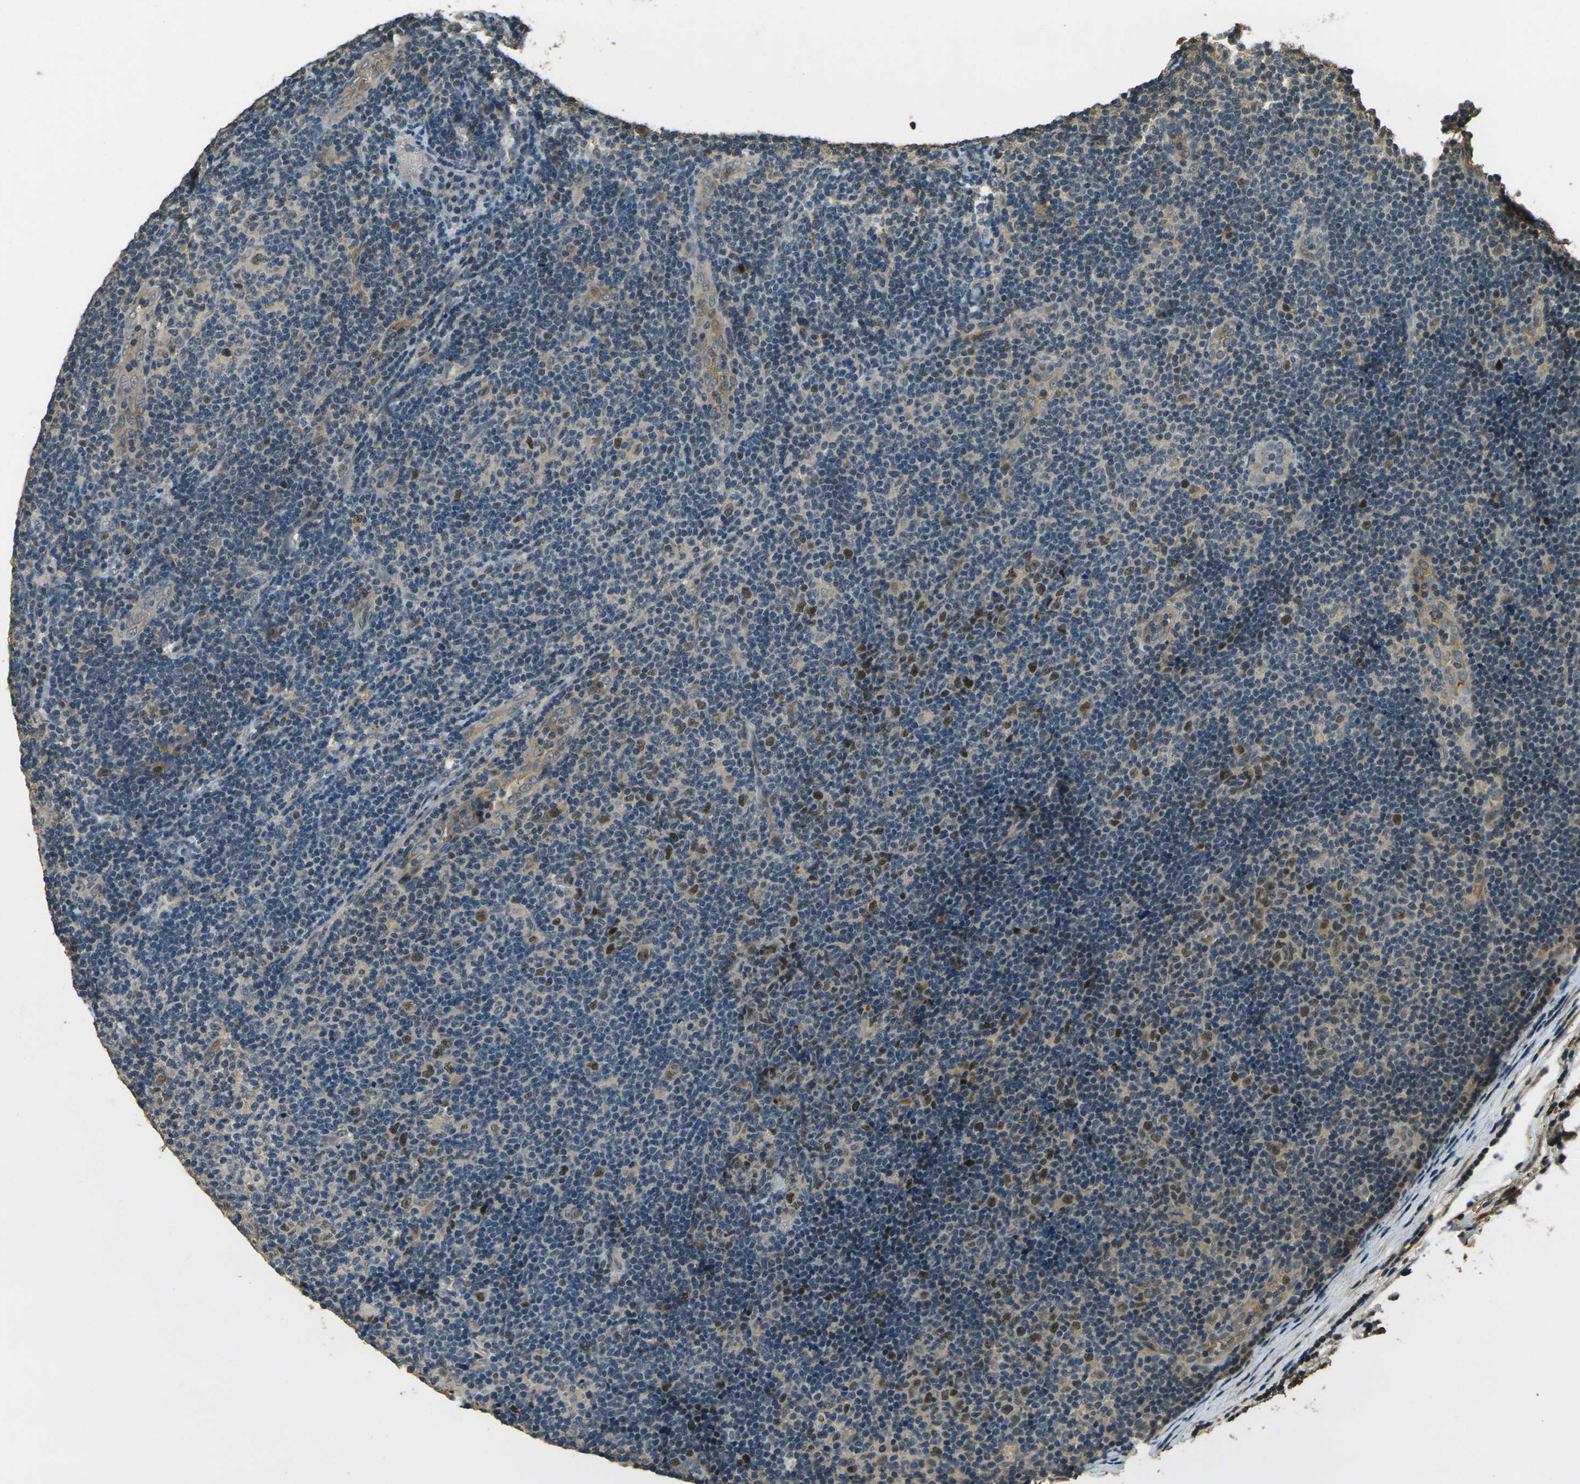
{"staining": {"intensity": "moderate", "quantity": "<25%", "location": "cytoplasmic/membranous,nuclear"}, "tissue": "lymphoma", "cell_type": "Tumor cells", "image_type": "cancer", "snomed": [{"axis": "morphology", "description": "Malignant lymphoma, non-Hodgkin's type, Low grade"}, {"axis": "topography", "description": "Lymph node"}], "caption": "Lymphoma stained for a protein reveals moderate cytoplasmic/membranous and nuclear positivity in tumor cells.", "gene": "TOR1A", "patient": {"sex": "male", "age": 83}}